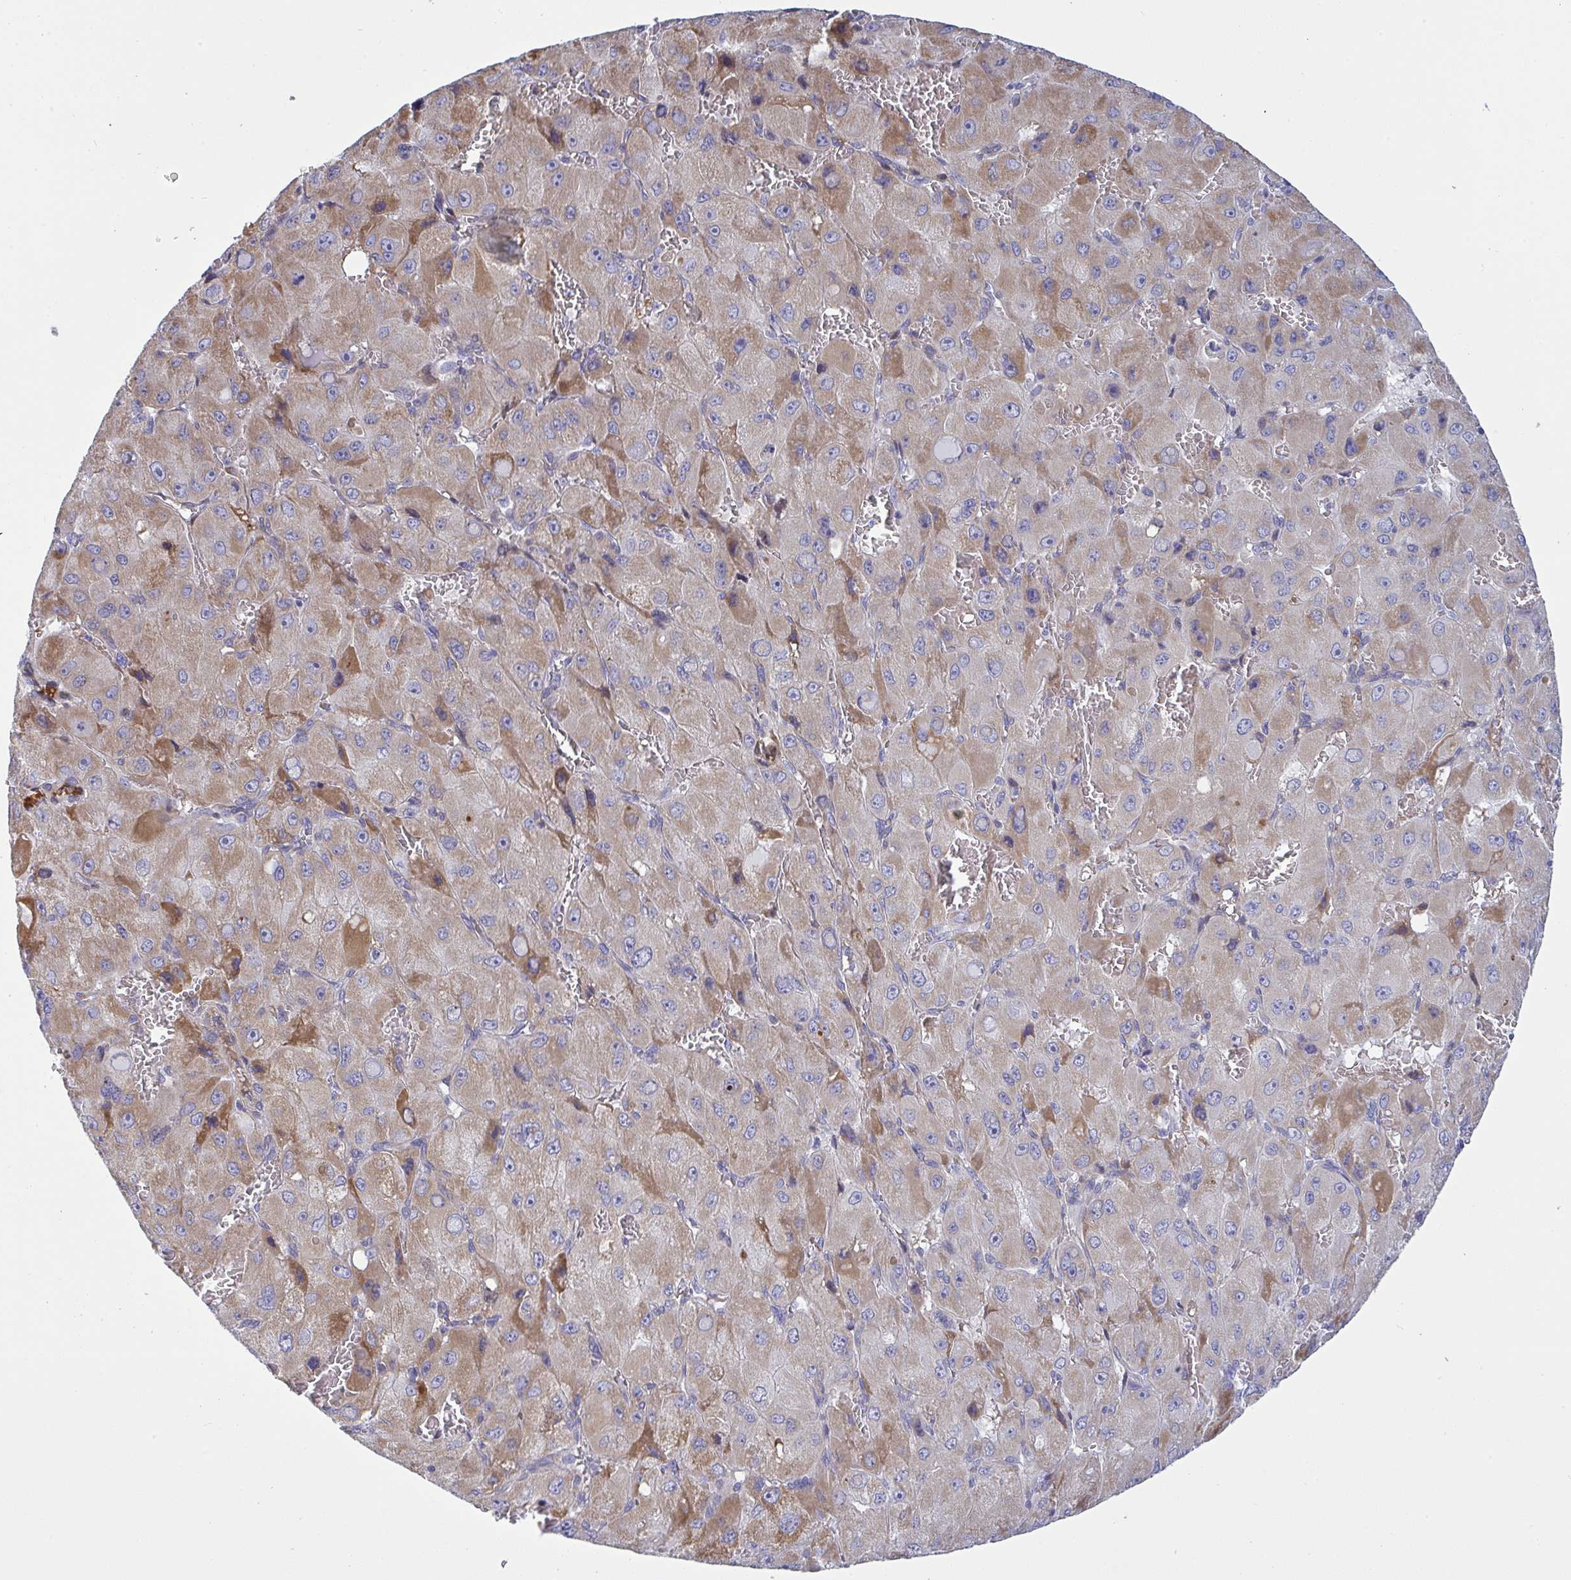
{"staining": {"intensity": "moderate", "quantity": "25%-75%", "location": "cytoplasmic/membranous"}, "tissue": "liver cancer", "cell_type": "Tumor cells", "image_type": "cancer", "snomed": [{"axis": "morphology", "description": "Carcinoma, Hepatocellular, NOS"}, {"axis": "topography", "description": "Liver"}], "caption": "The image displays a brown stain indicating the presence of a protein in the cytoplasmic/membranous of tumor cells in liver hepatocellular carcinoma.", "gene": "NTN1", "patient": {"sex": "male", "age": 27}}